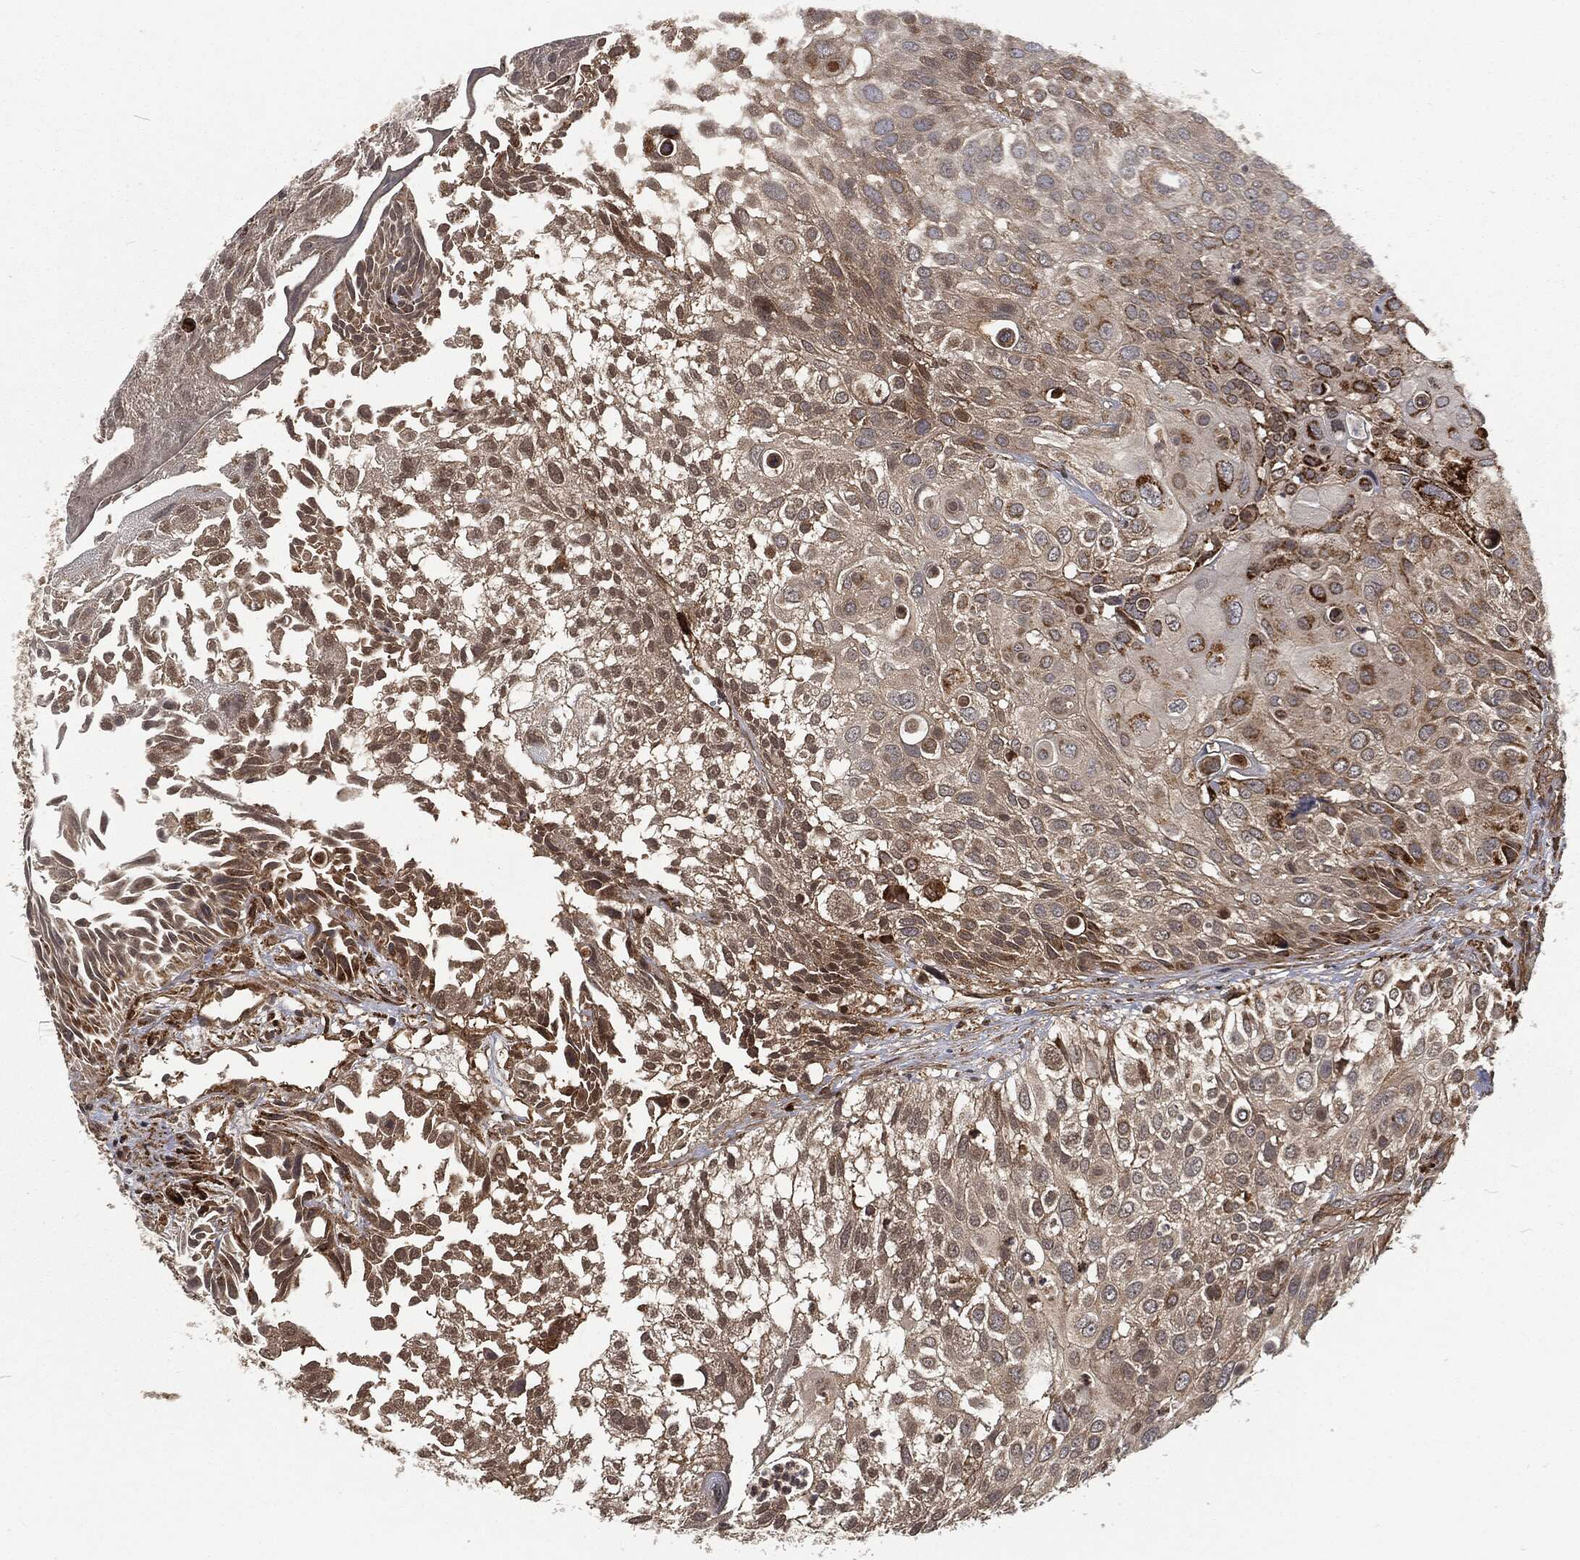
{"staining": {"intensity": "moderate", "quantity": "25%-75%", "location": "cytoplasmic/membranous"}, "tissue": "urothelial cancer", "cell_type": "Tumor cells", "image_type": "cancer", "snomed": [{"axis": "morphology", "description": "Urothelial carcinoma, High grade"}, {"axis": "topography", "description": "Urinary bladder"}], "caption": "A high-resolution photomicrograph shows immunohistochemistry staining of high-grade urothelial carcinoma, which displays moderate cytoplasmic/membranous staining in approximately 25%-75% of tumor cells.", "gene": "RFTN1", "patient": {"sex": "female", "age": 79}}